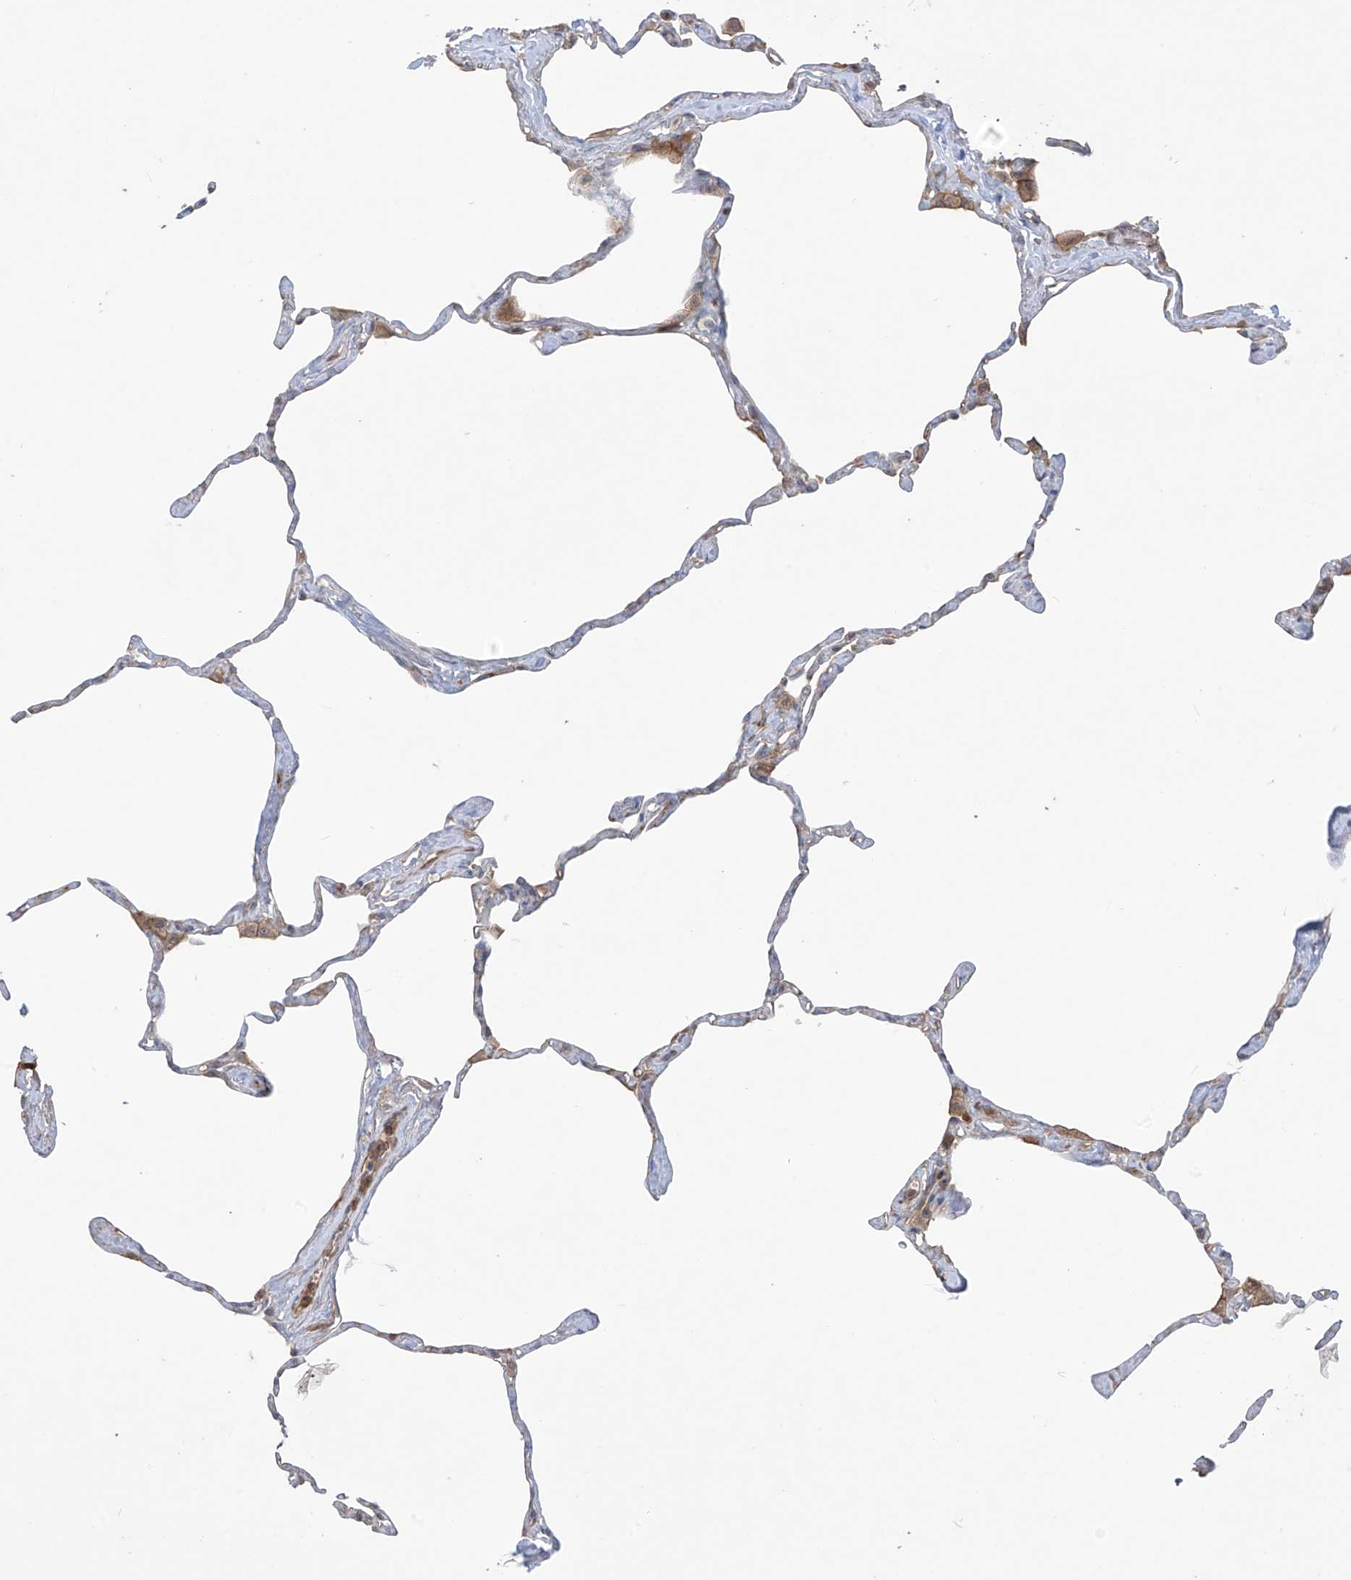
{"staining": {"intensity": "weak", "quantity": "<25%", "location": "cytoplasmic/membranous"}, "tissue": "lung", "cell_type": "Alveolar cells", "image_type": "normal", "snomed": [{"axis": "morphology", "description": "Normal tissue, NOS"}, {"axis": "topography", "description": "Lung"}], "caption": "This image is of benign lung stained with IHC to label a protein in brown with the nuclei are counter-stained blue. There is no positivity in alveolar cells.", "gene": "TRMU", "patient": {"sex": "male", "age": 65}}